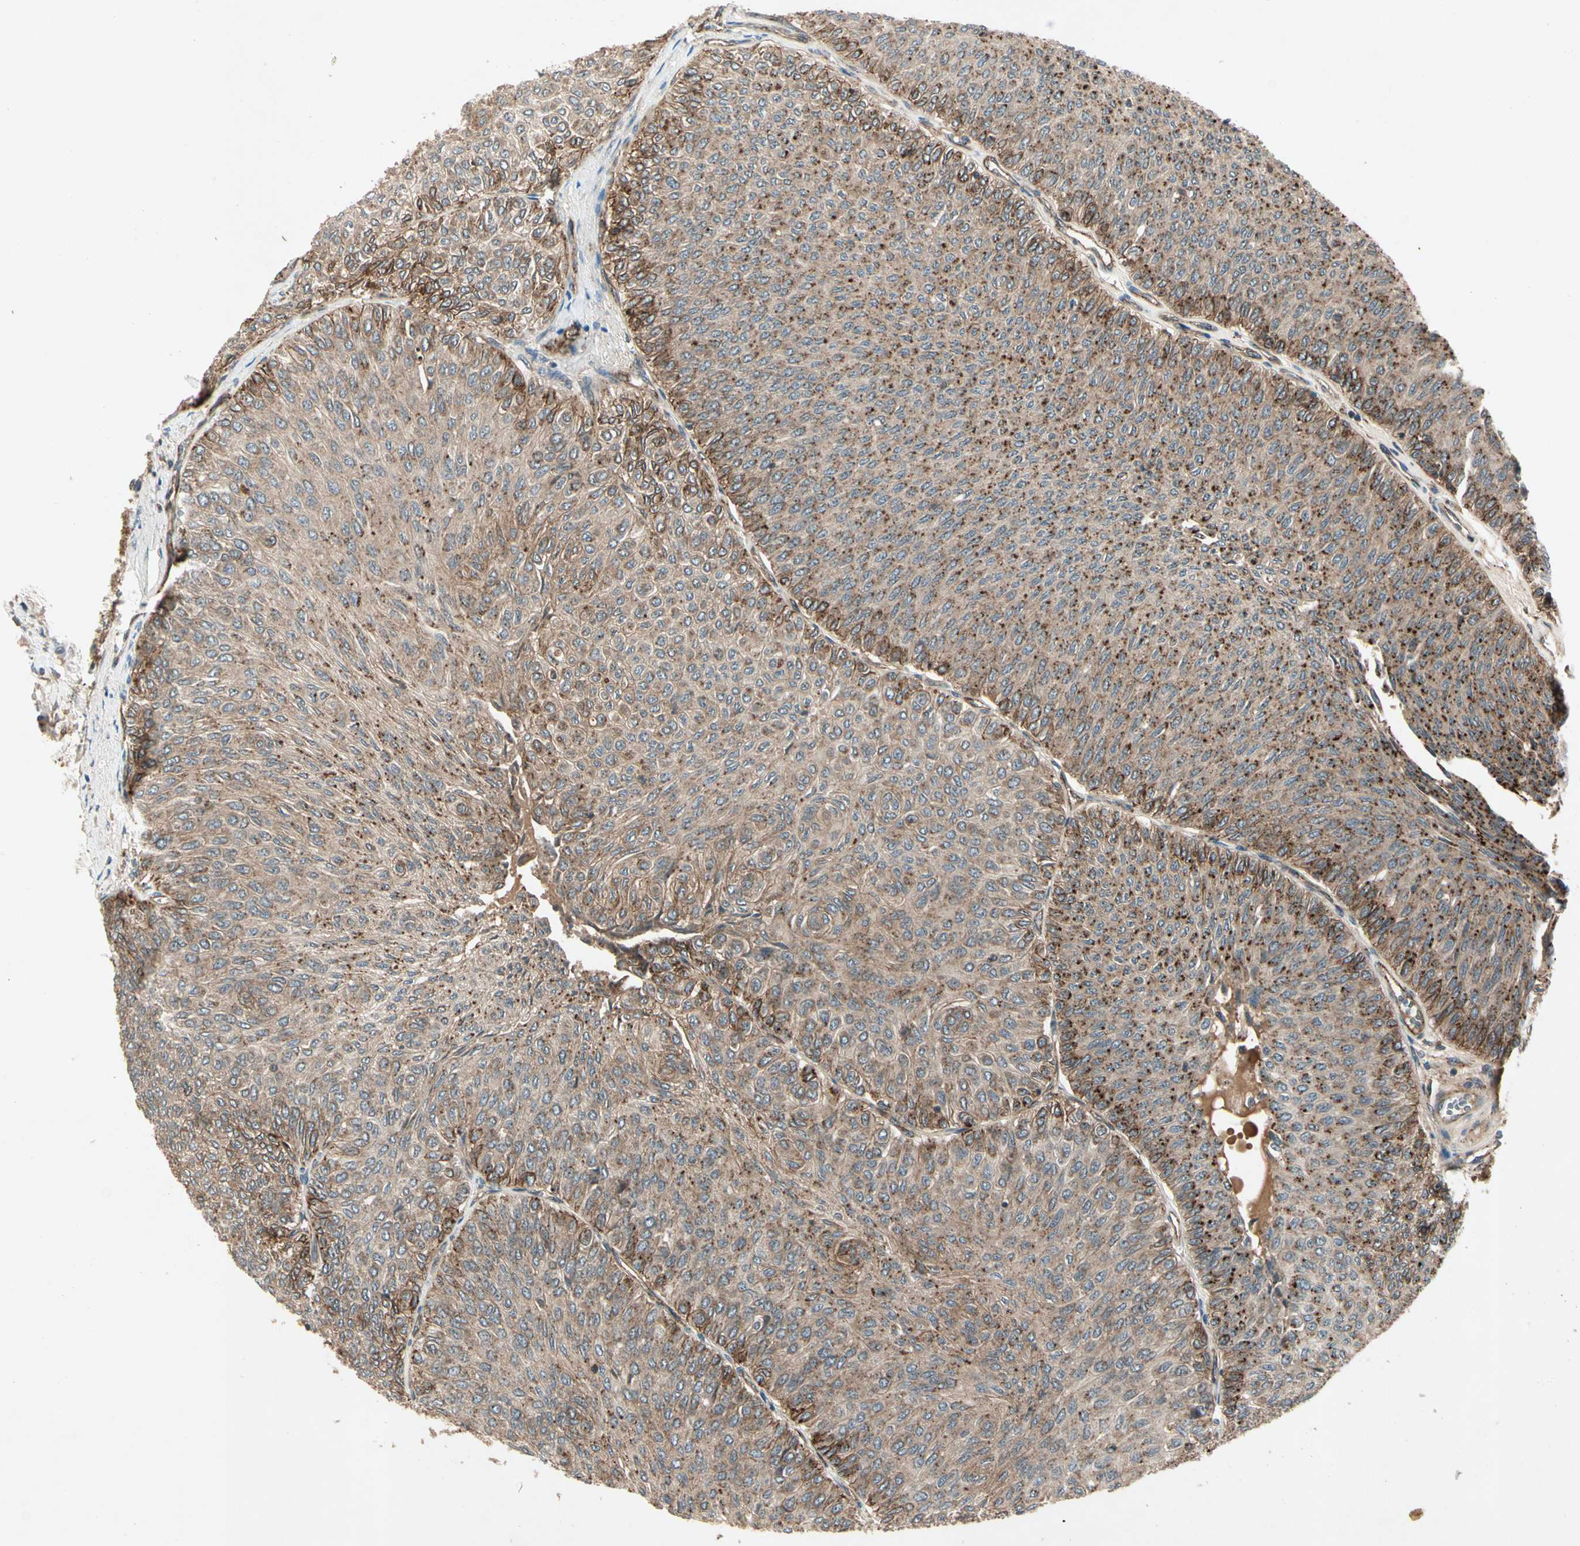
{"staining": {"intensity": "strong", "quantity": ">75%", "location": "cytoplasmic/membranous"}, "tissue": "urothelial cancer", "cell_type": "Tumor cells", "image_type": "cancer", "snomed": [{"axis": "morphology", "description": "Urothelial carcinoma, Low grade"}, {"axis": "topography", "description": "Urinary bladder"}], "caption": "Immunohistochemical staining of urothelial carcinoma (low-grade) displays high levels of strong cytoplasmic/membranous staining in about >75% of tumor cells.", "gene": "FLOT1", "patient": {"sex": "male", "age": 78}}